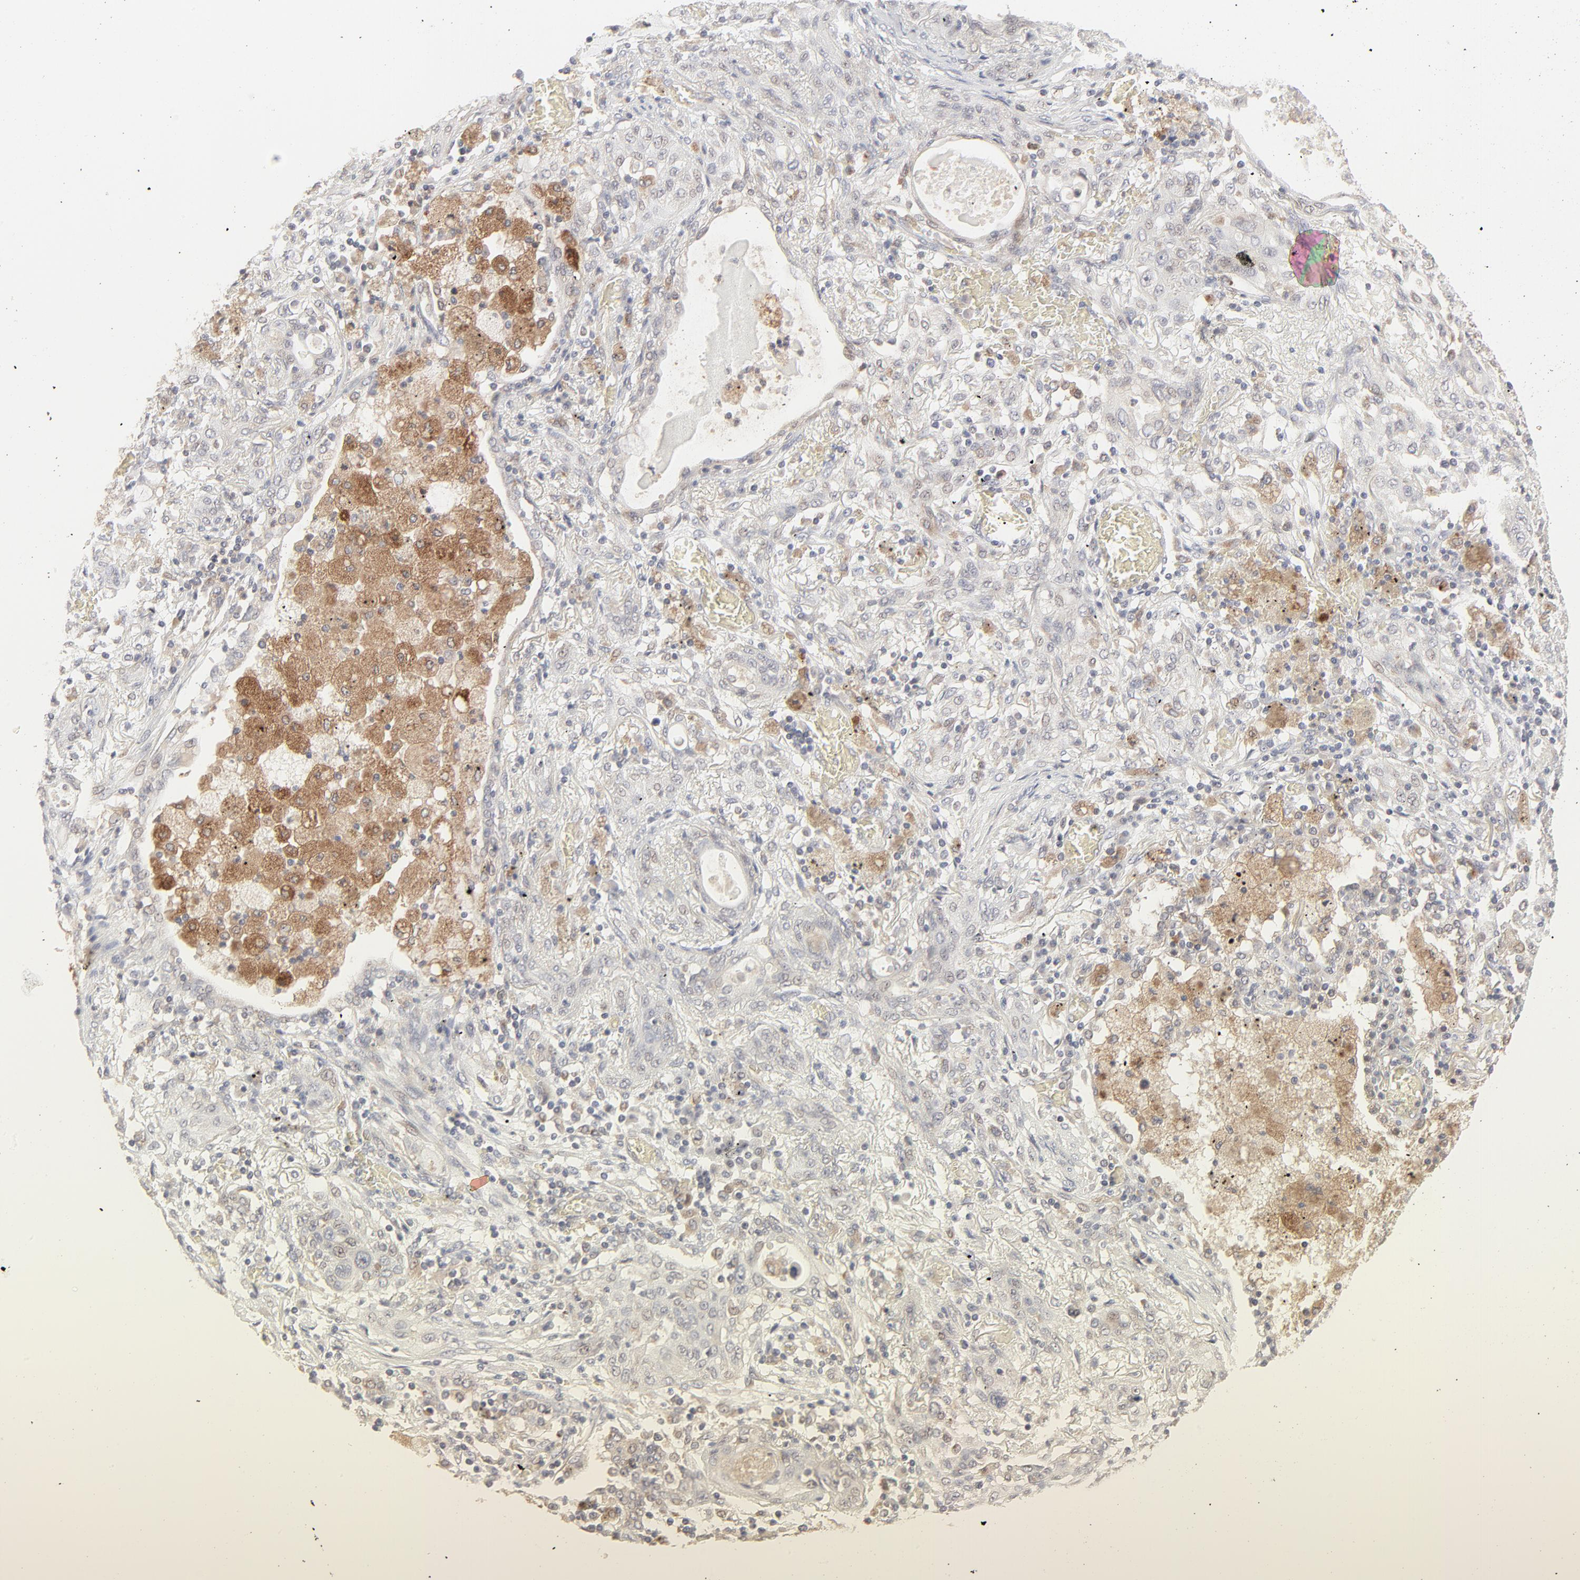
{"staining": {"intensity": "negative", "quantity": "none", "location": "none"}, "tissue": "lung cancer", "cell_type": "Tumor cells", "image_type": "cancer", "snomed": [{"axis": "morphology", "description": "Squamous cell carcinoma, NOS"}, {"axis": "topography", "description": "Lung"}], "caption": "IHC photomicrograph of lung squamous cell carcinoma stained for a protein (brown), which reveals no expression in tumor cells.", "gene": "RAB5C", "patient": {"sex": "female", "age": 47}}